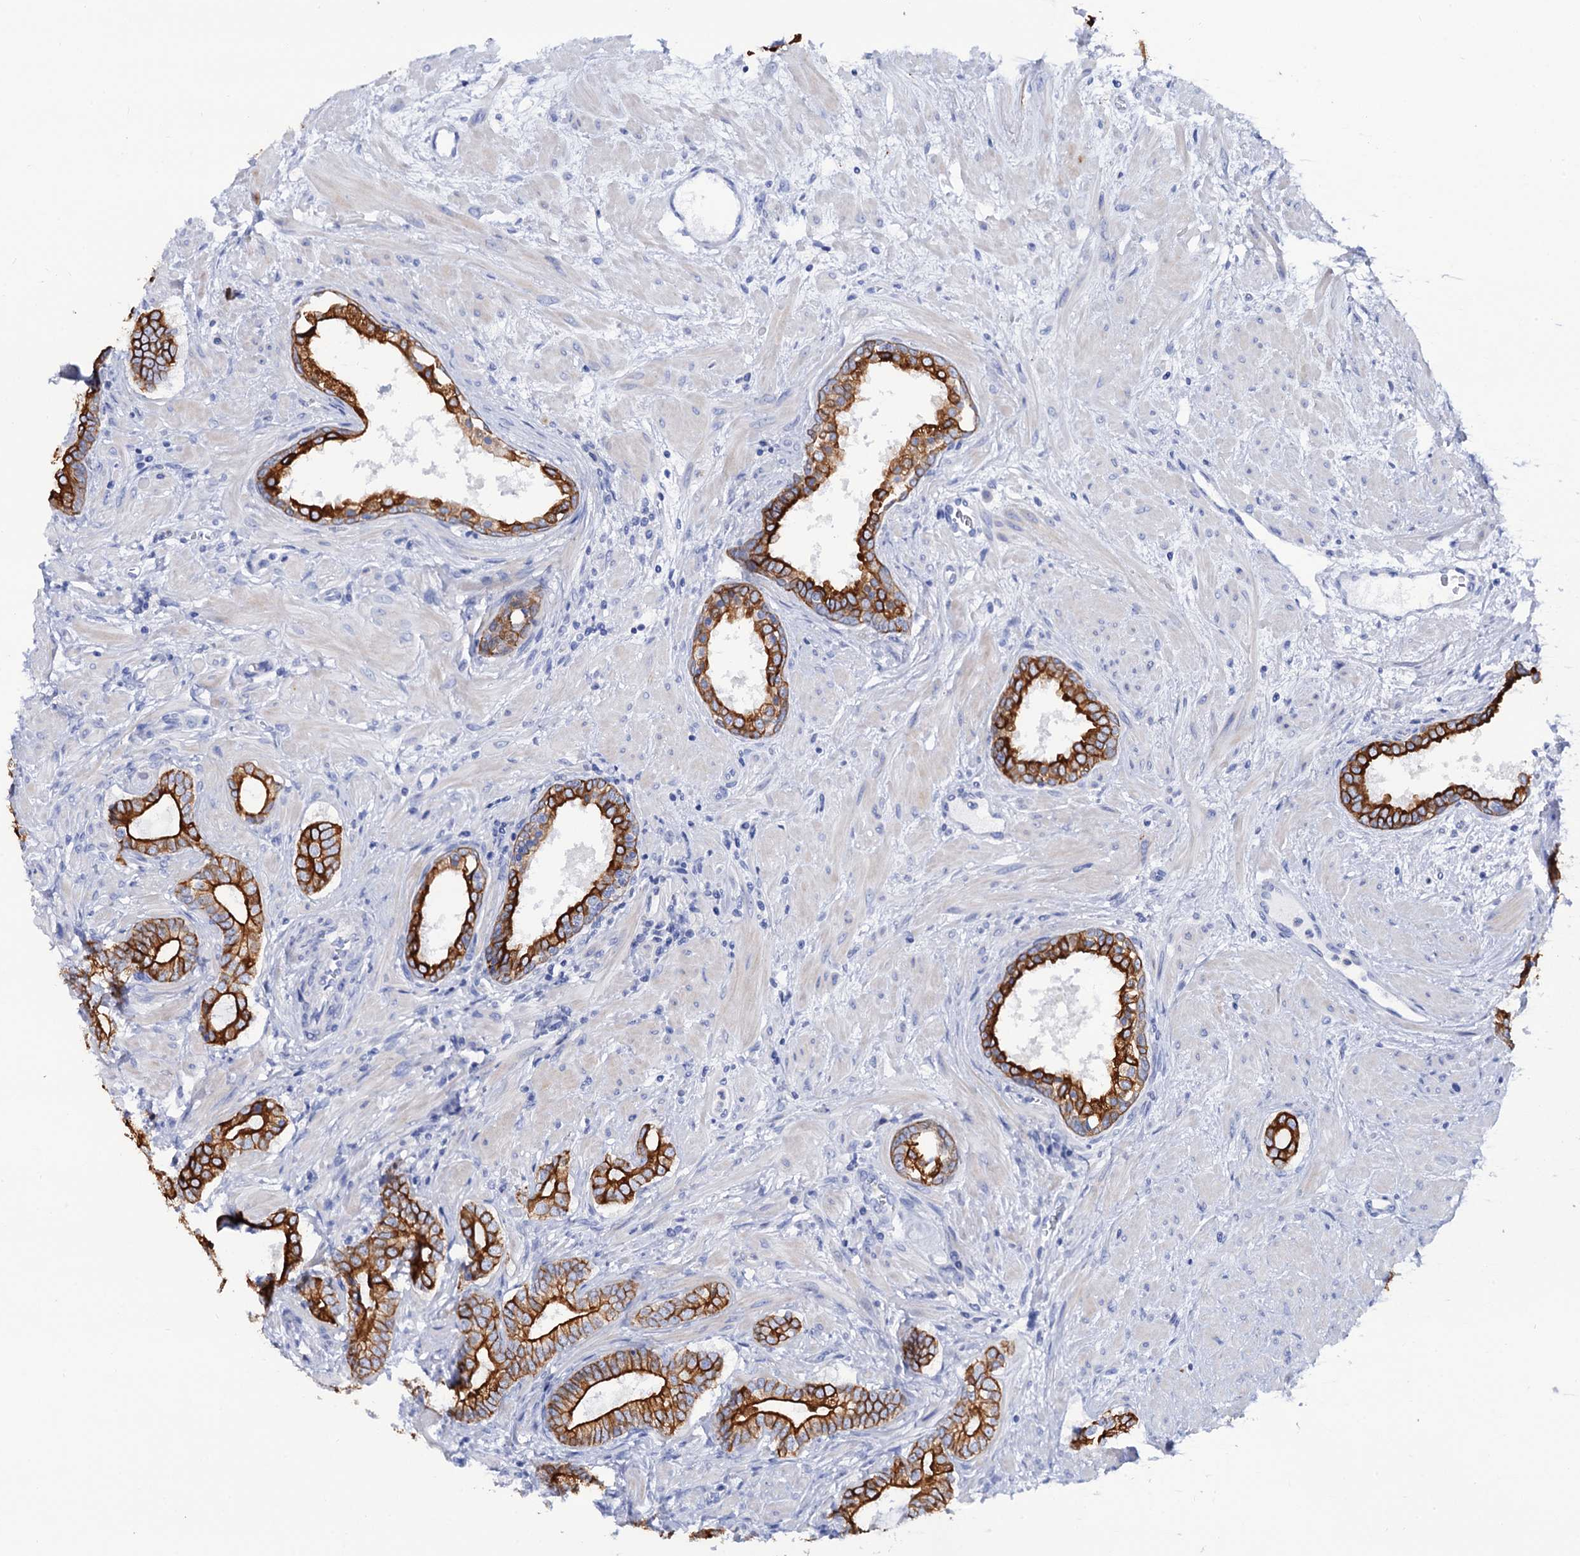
{"staining": {"intensity": "strong", "quantity": ">75%", "location": "cytoplasmic/membranous"}, "tissue": "prostate cancer", "cell_type": "Tumor cells", "image_type": "cancer", "snomed": [{"axis": "morphology", "description": "Adenocarcinoma, High grade"}, {"axis": "topography", "description": "Prostate"}], "caption": "A brown stain labels strong cytoplasmic/membranous positivity of a protein in prostate adenocarcinoma (high-grade) tumor cells.", "gene": "RAB3IP", "patient": {"sex": "male", "age": 64}}